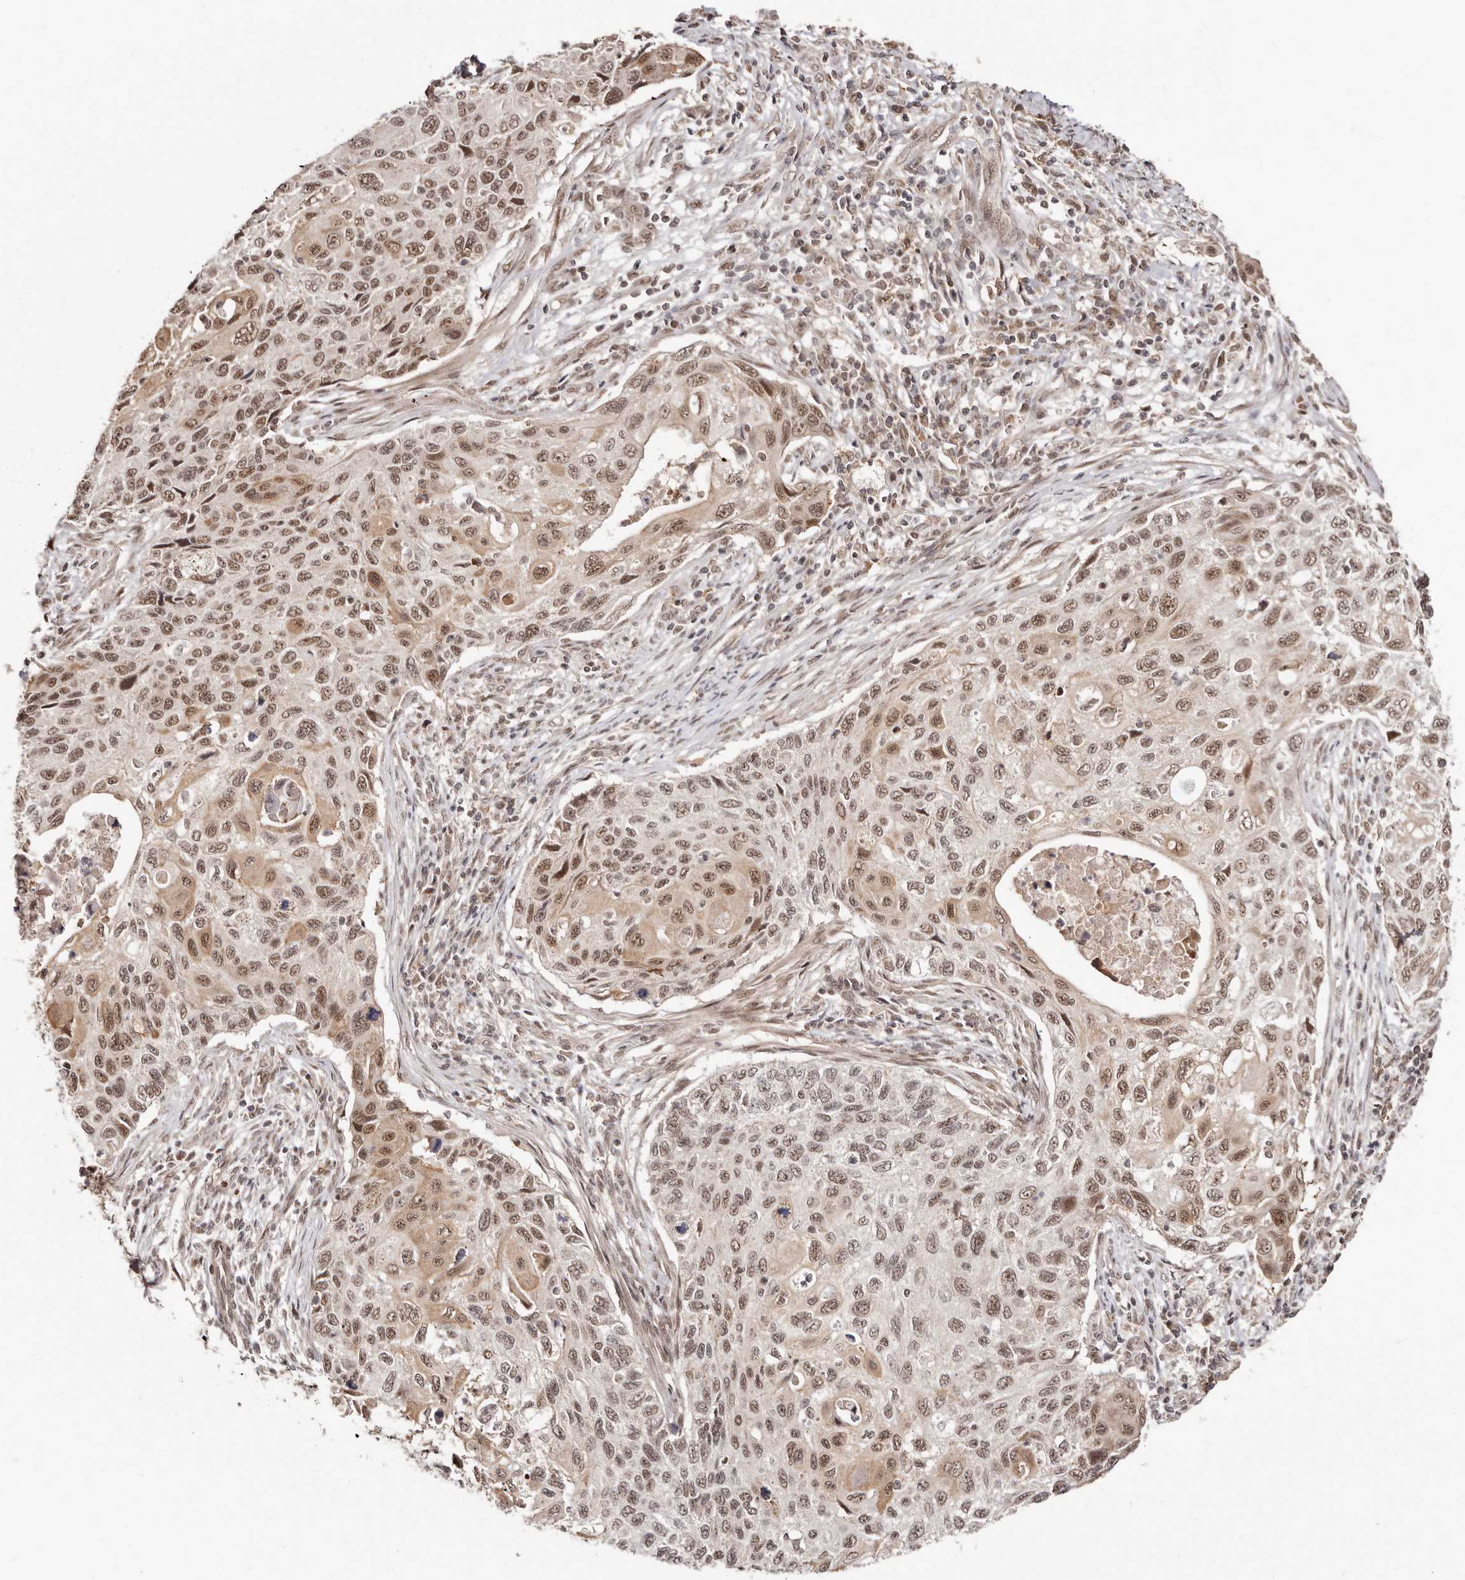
{"staining": {"intensity": "moderate", "quantity": ">75%", "location": "nuclear"}, "tissue": "cervical cancer", "cell_type": "Tumor cells", "image_type": "cancer", "snomed": [{"axis": "morphology", "description": "Squamous cell carcinoma, NOS"}, {"axis": "topography", "description": "Cervix"}], "caption": "Protein staining shows moderate nuclear expression in about >75% of tumor cells in cervical cancer.", "gene": "MED8", "patient": {"sex": "female", "age": 70}}